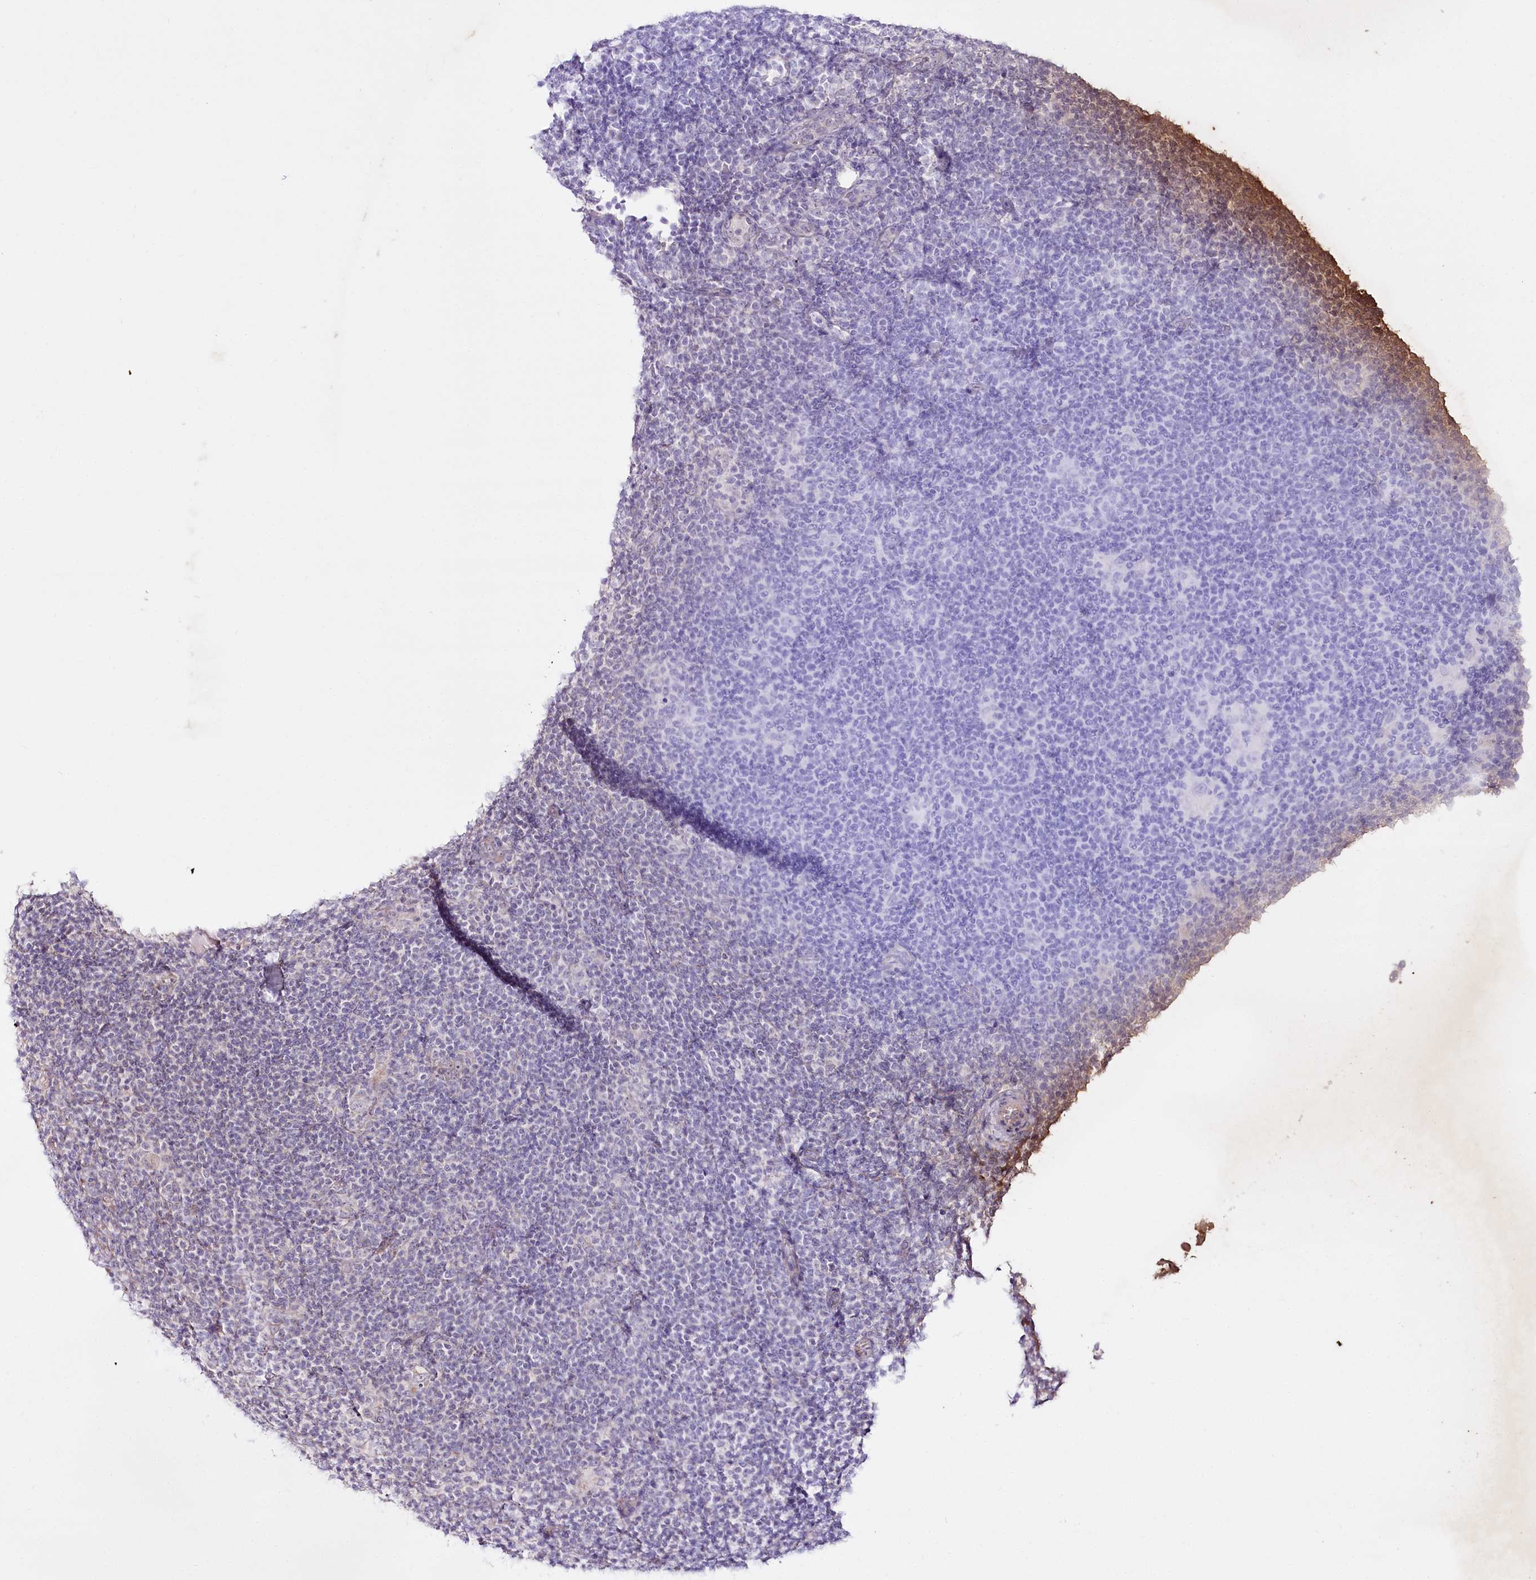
{"staining": {"intensity": "negative", "quantity": "none", "location": "none"}, "tissue": "lymphoma", "cell_type": "Tumor cells", "image_type": "cancer", "snomed": [{"axis": "morphology", "description": "Hodgkin's disease, NOS"}, {"axis": "topography", "description": "Lymph node"}], "caption": "An image of Hodgkin's disease stained for a protein displays no brown staining in tumor cells.", "gene": "REXO2", "patient": {"sex": "female", "age": 57}}